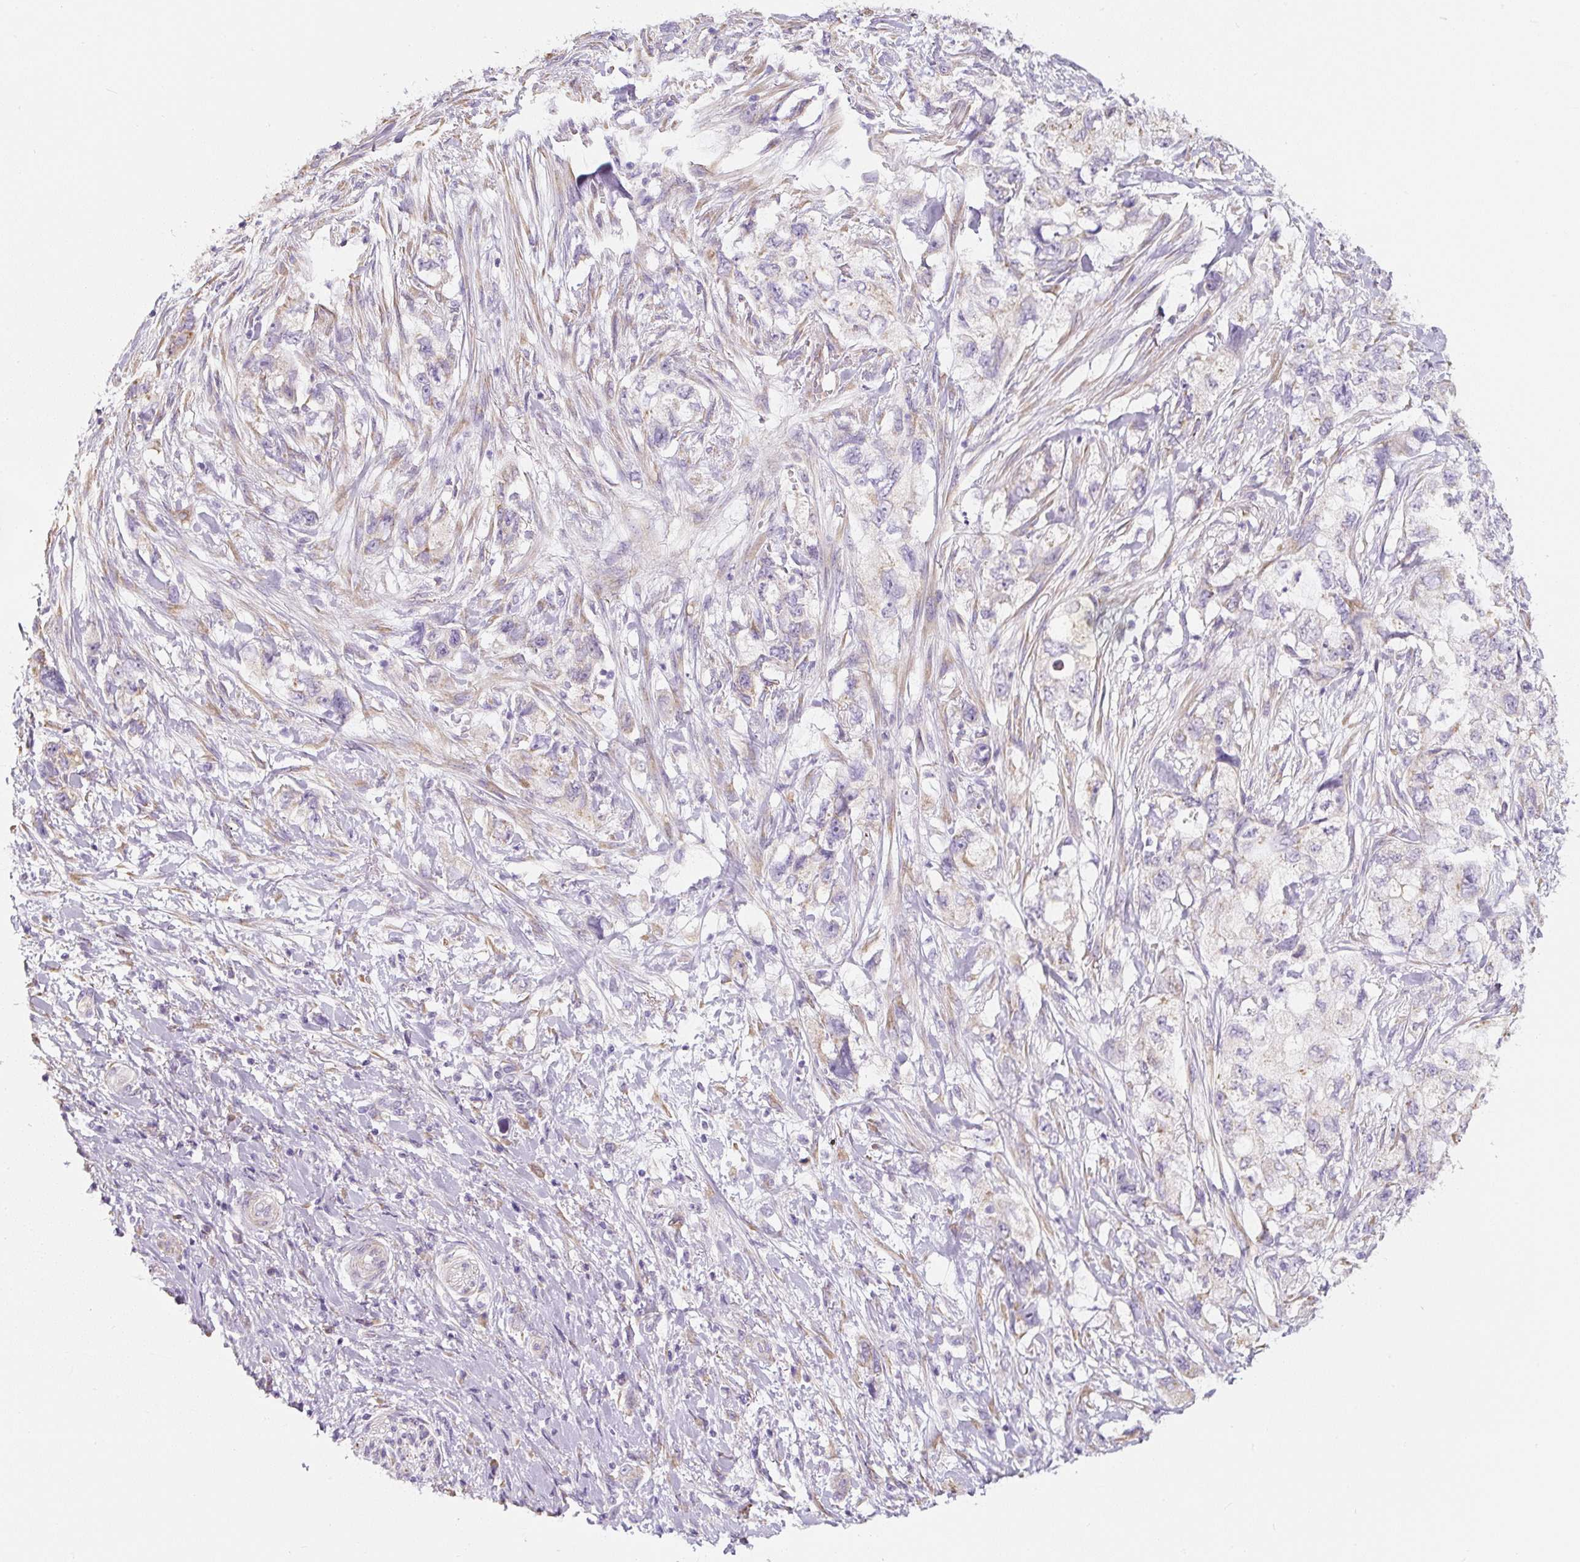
{"staining": {"intensity": "negative", "quantity": "none", "location": "none"}, "tissue": "pancreatic cancer", "cell_type": "Tumor cells", "image_type": "cancer", "snomed": [{"axis": "morphology", "description": "Adenocarcinoma, NOS"}, {"axis": "topography", "description": "Pancreas"}], "caption": "This image is of pancreatic cancer (adenocarcinoma) stained with IHC to label a protein in brown with the nuclei are counter-stained blue. There is no positivity in tumor cells.", "gene": "PWWP3B", "patient": {"sex": "female", "age": 73}}